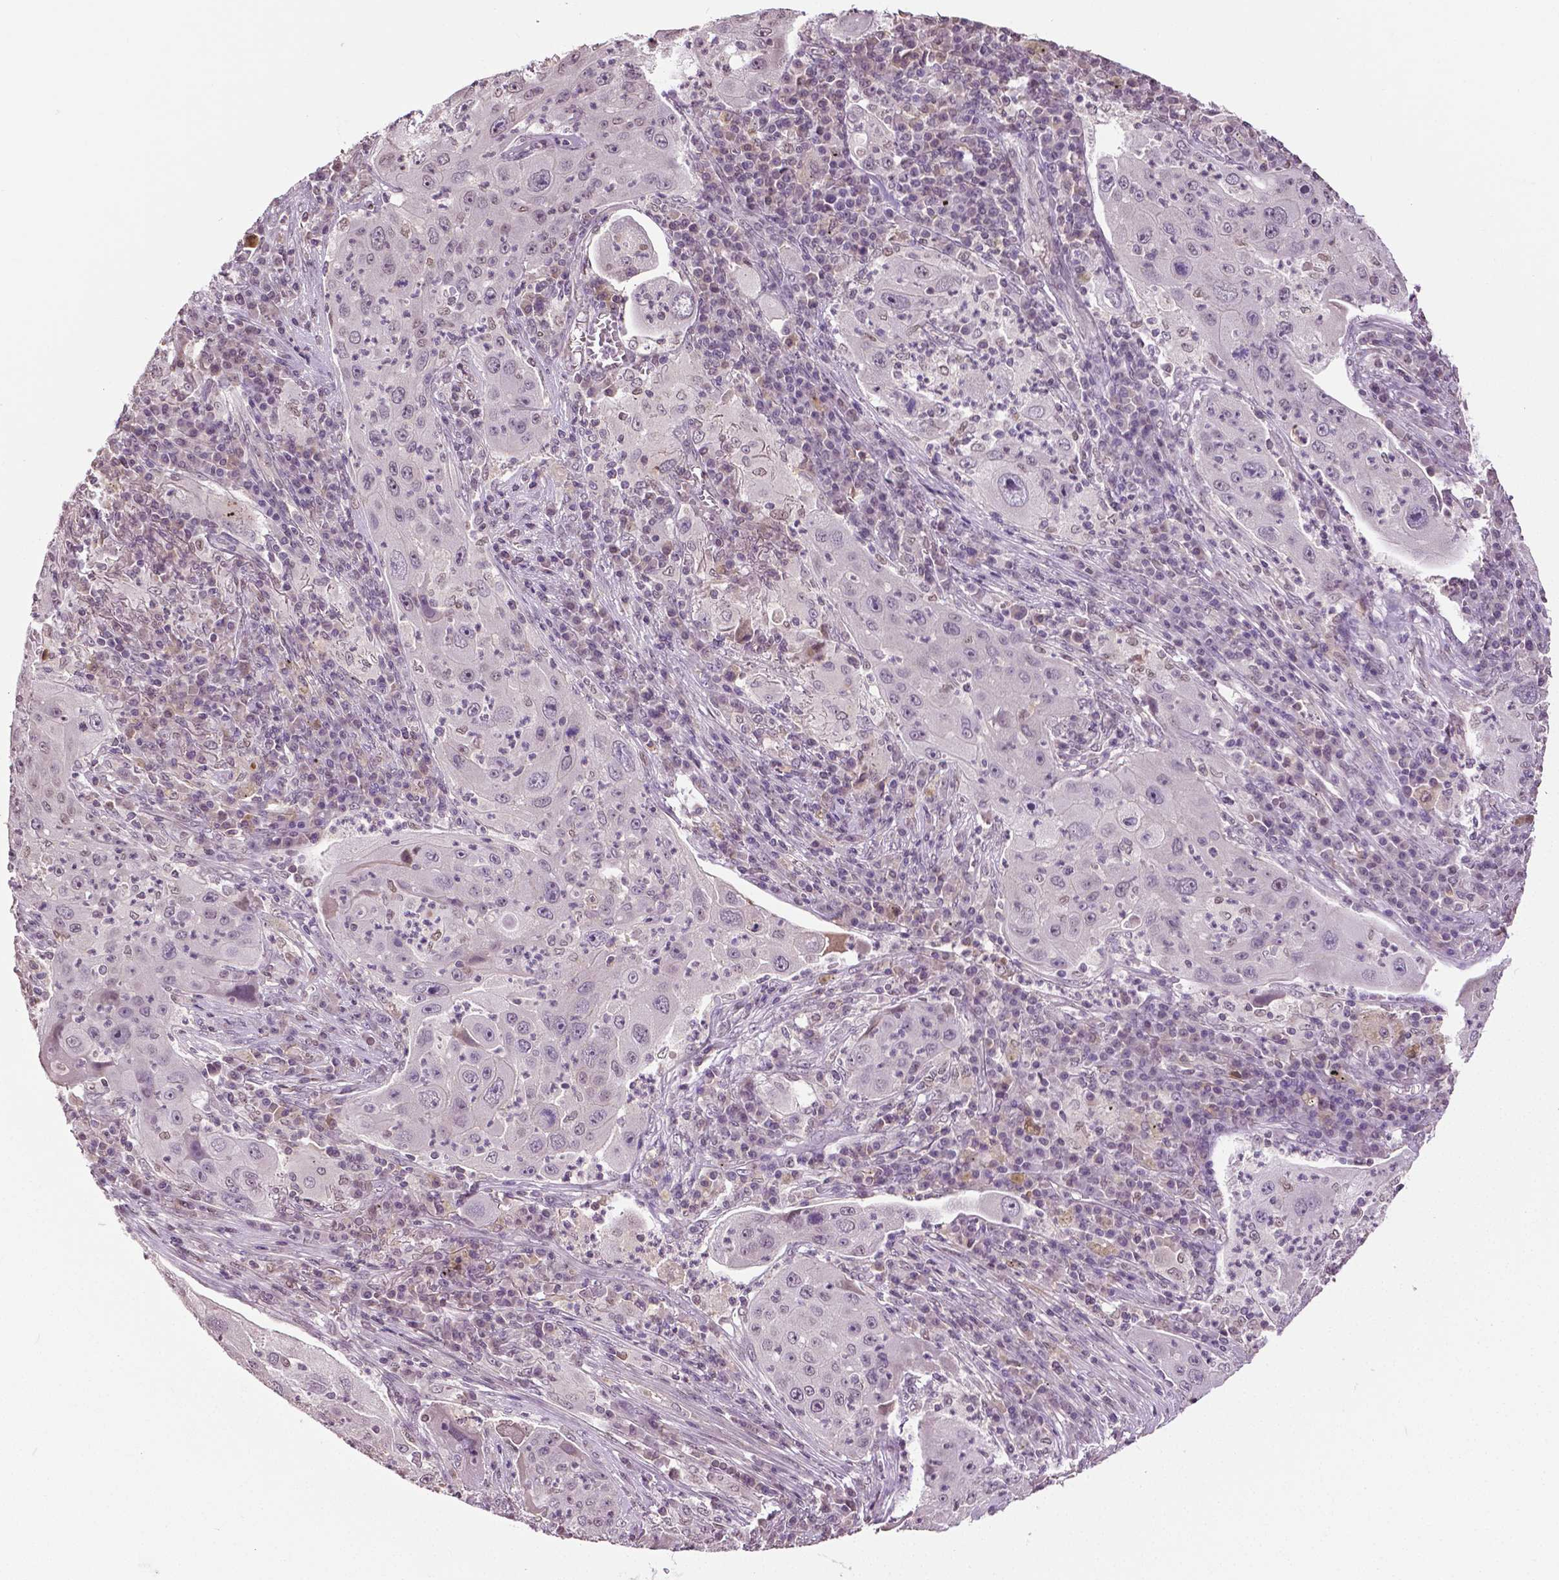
{"staining": {"intensity": "negative", "quantity": "none", "location": "none"}, "tissue": "lung cancer", "cell_type": "Tumor cells", "image_type": "cancer", "snomed": [{"axis": "morphology", "description": "Squamous cell carcinoma, NOS"}, {"axis": "topography", "description": "Lung"}], "caption": "This photomicrograph is of lung cancer (squamous cell carcinoma) stained with IHC to label a protein in brown with the nuclei are counter-stained blue. There is no expression in tumor cells.", "gene": "DLX5", "patient": {"sex": "female", "age": 59}}